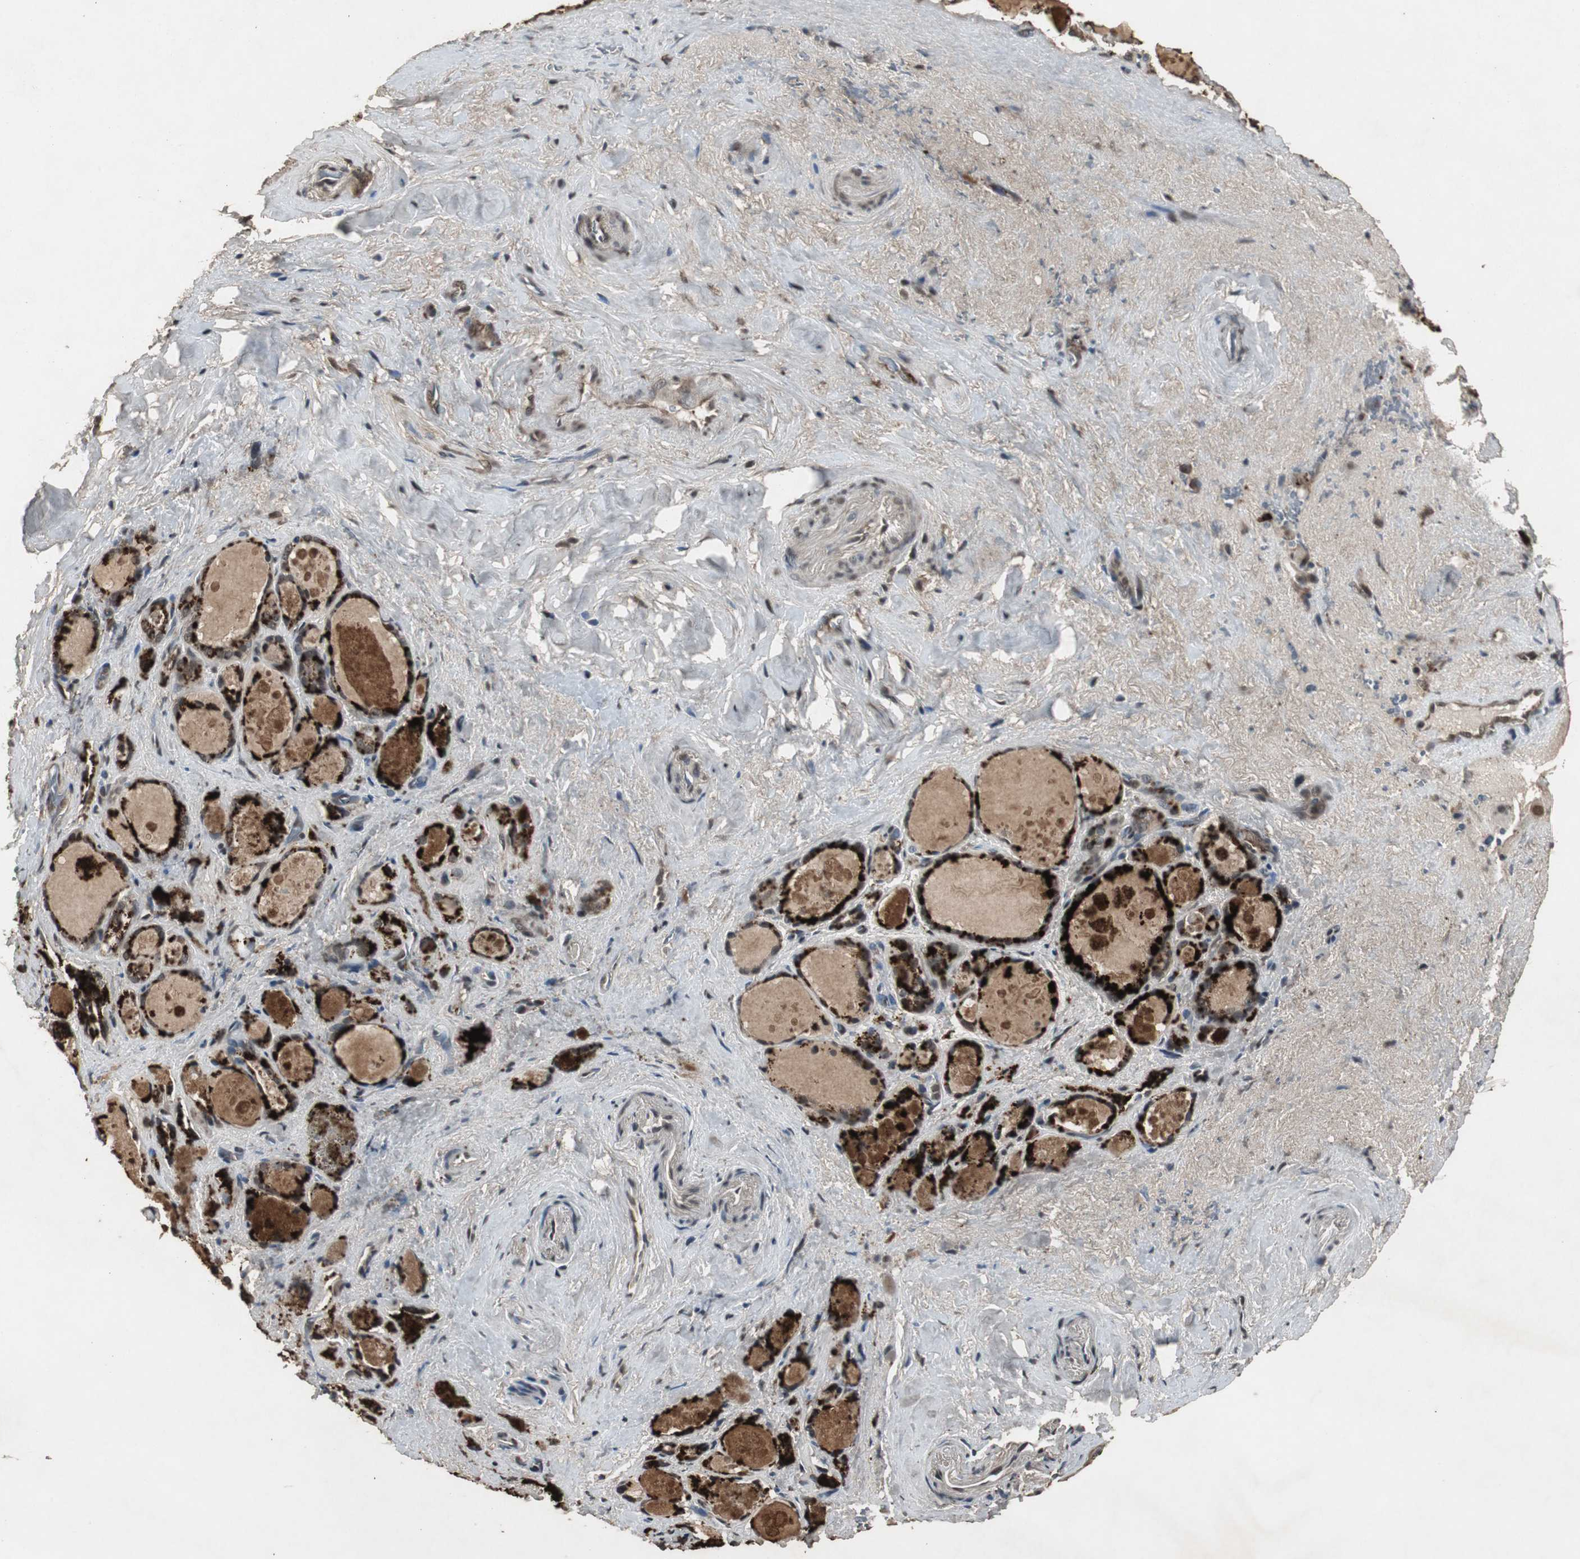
{"staining": {"intensity": "strong", "quantity": ">75%", "location": "cytoplasmic/membranous,nuclear"}, "tissue": "thyroid gland", "cell_type": "Glandular cells", "image_type": "normal", "snomed": [{"axis": "morphology", "description": "Normal tissue, NOS"}, {"axis": "topography", "description": "Thyroid gland"}], "caption": "Immunohistochemical staining of unremarkable thyroid gland demonstrates >75% levels of strong cytoplasmic/membranous,nuclear protein staining in about >75% of glandular cells. Using DAB (brown) and hematoxylin (blue) stains, captured at high magnification using brightfield microscopy.", "gene": "EMX1", "patient": {"sex": "female", "age": 75}}